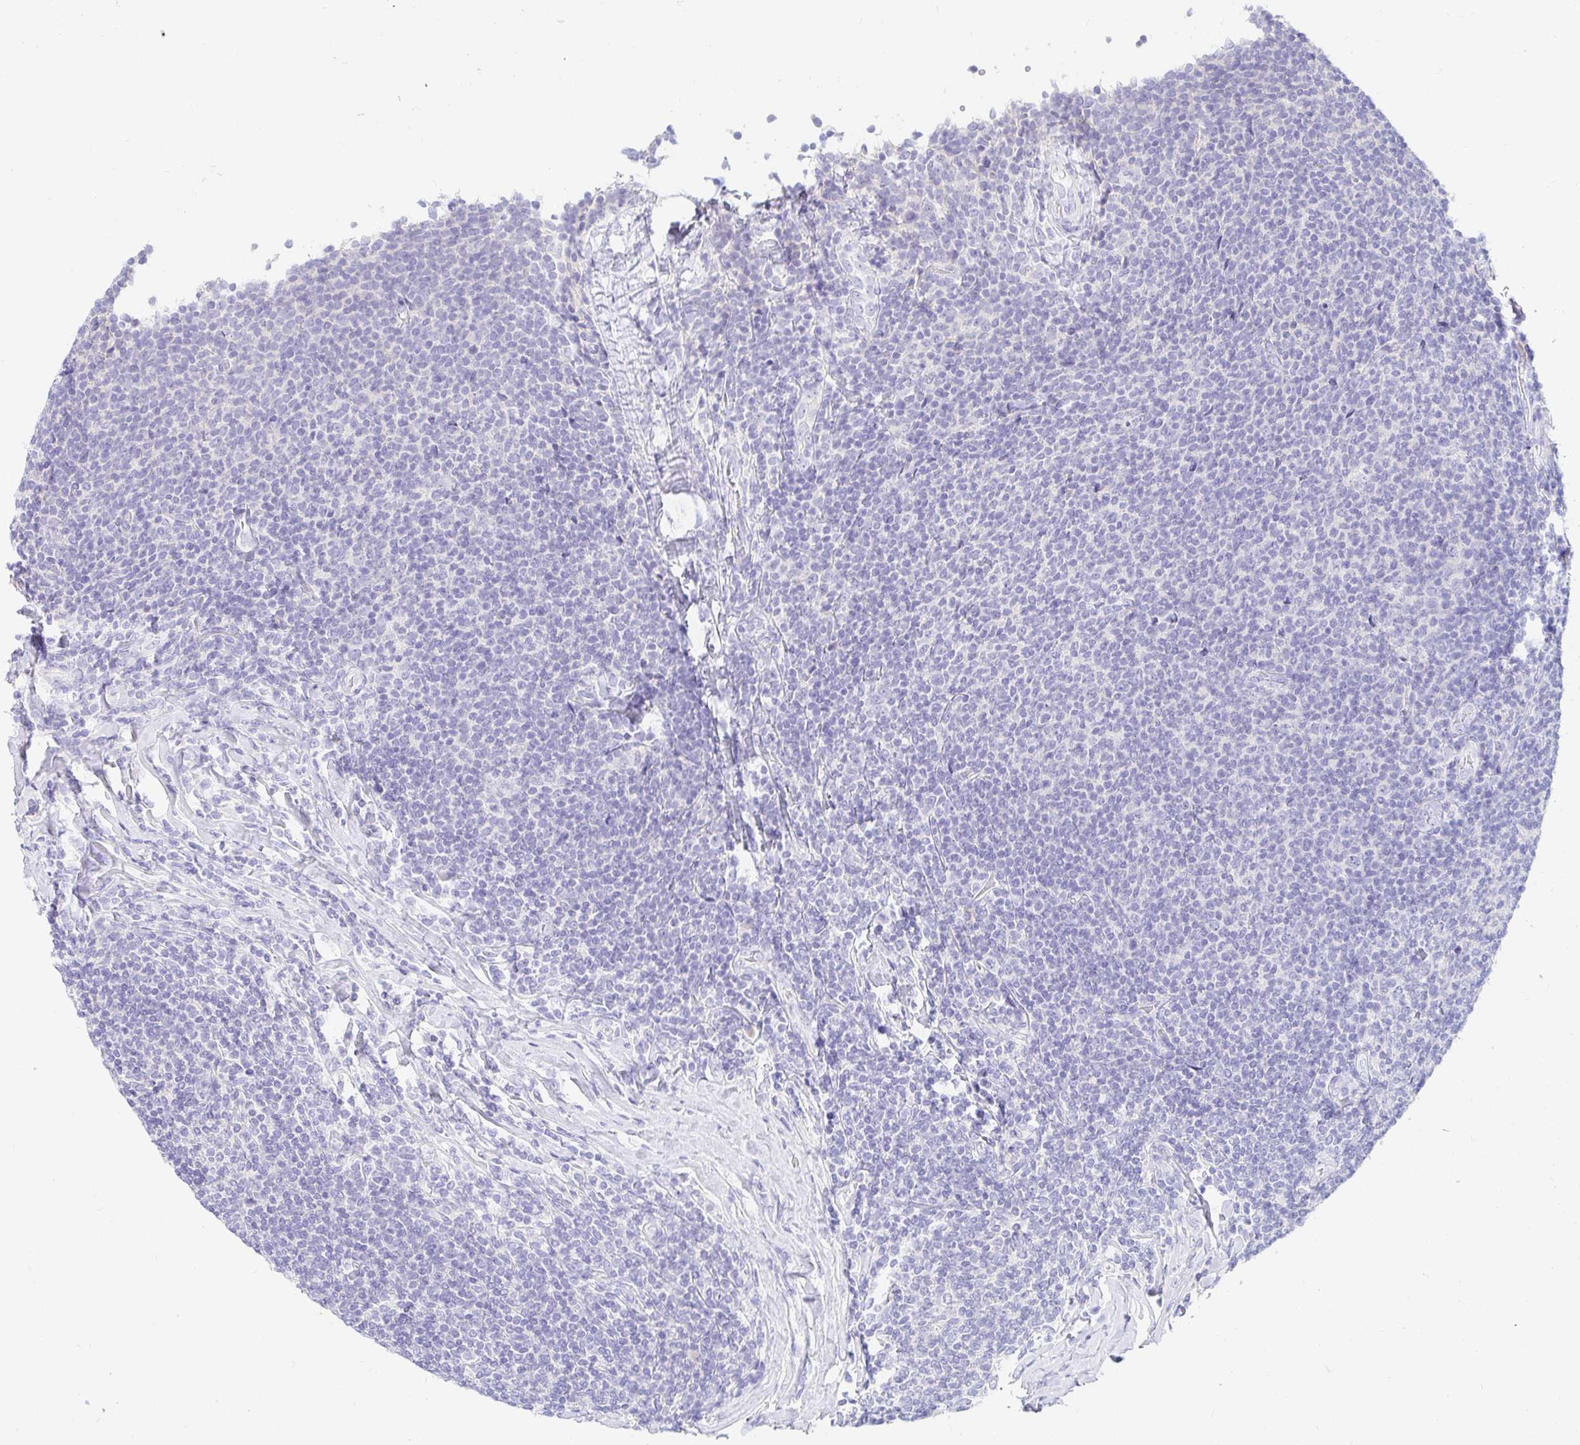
{"staining": {"intensity": "negative", "quantity": "none", "location": "none"}, "tissue": "lymphoma", "cell_type": "Tumor cells", "image_type": "cancer", "snomed": [{"axis": "morphology", "description": "Malignant lymphoma, non-Hodgkin's type, Low grade"}, {"axis": "topography", "description": "Lymph node"}], "caption": "This histopathology image is of malignant lymphoma, non-Hodgkin's type (low-grade) stained with IHC to label a protein in brown with the nuclei are counter-stained blue. There is no staining in tumor cells.", "gene": "NR2E1", "patient": {"sex": "male", "age": 52}}